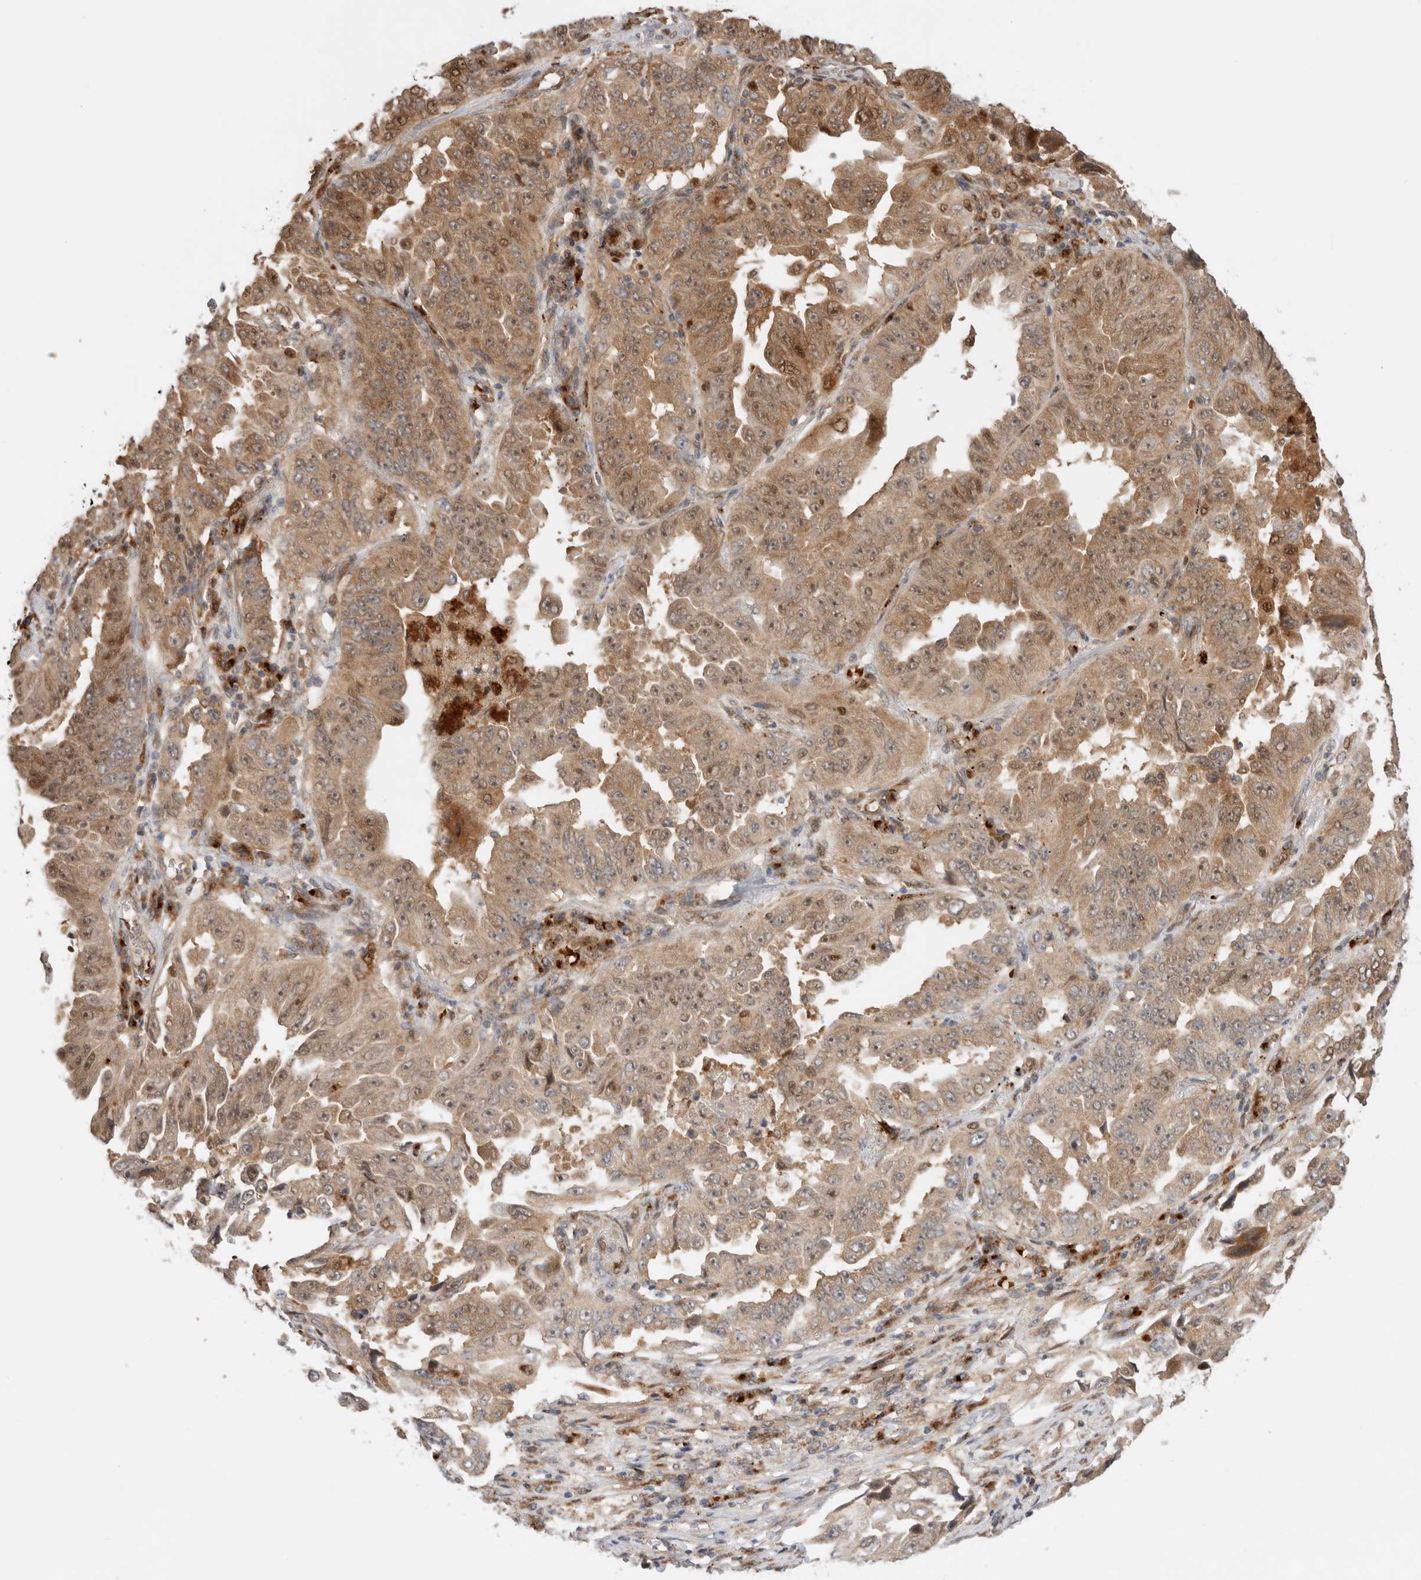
{"staining": {"intensity": "moderate", "quantity": ">75%", "location": "cytoplasmic/membranous,nuclear"}, "tissue": "lung cancer", "cell_type": "Tumor cells", "image_type": "cancer", "snomed": [{"axis": "morphology", "description": "Adenocarcinoma, NOS"}, {"axis": "topography", "description": "Lung"}], "caption": "Human lung cancer stained for a protein (brown) shows moderate cytoplasmic/membranous and nuclear positive staining in about >75% of tumor cells.", "gene": "OTUD6B", "patient": {"sex": "female", "age": 51}}